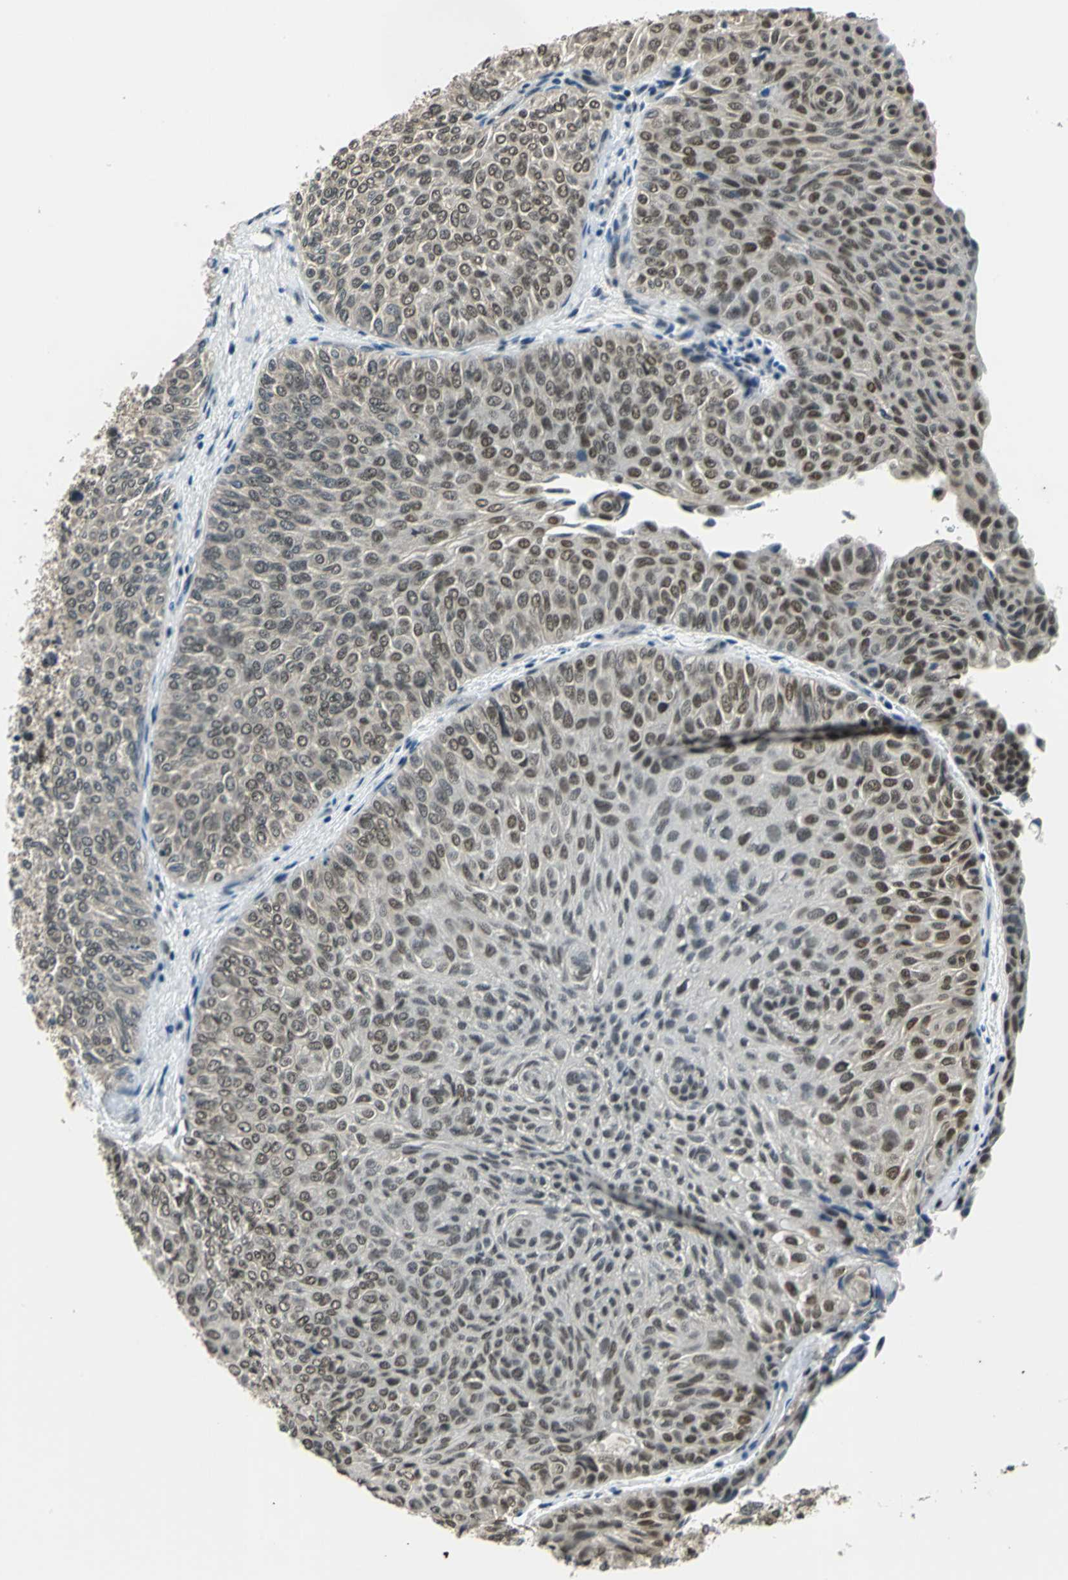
{"staining": {"intensity": "moderate", "quantity": ">75%", "location": "cytoplasmic/membranous,nuclear"}, "tissue": "urothelial cancer", "cell_type": "Tumor cells", "image_type": "cancer", "snomed": [{"axis": "morphology", "description": "Urothelial carcinoma, Low grade"}, {"axis": "topography", "description": "Urinary bladder"}], "caption": "About >75% of tumor cells in low-grade urothelial carcinoma demonstrate moderate cytoplasmic/membranous and nuclear protein staining as visualized by brown immunohistochemical staining.", "gene": "RBM14", "patient": {"sex": "male", "age": 78}}